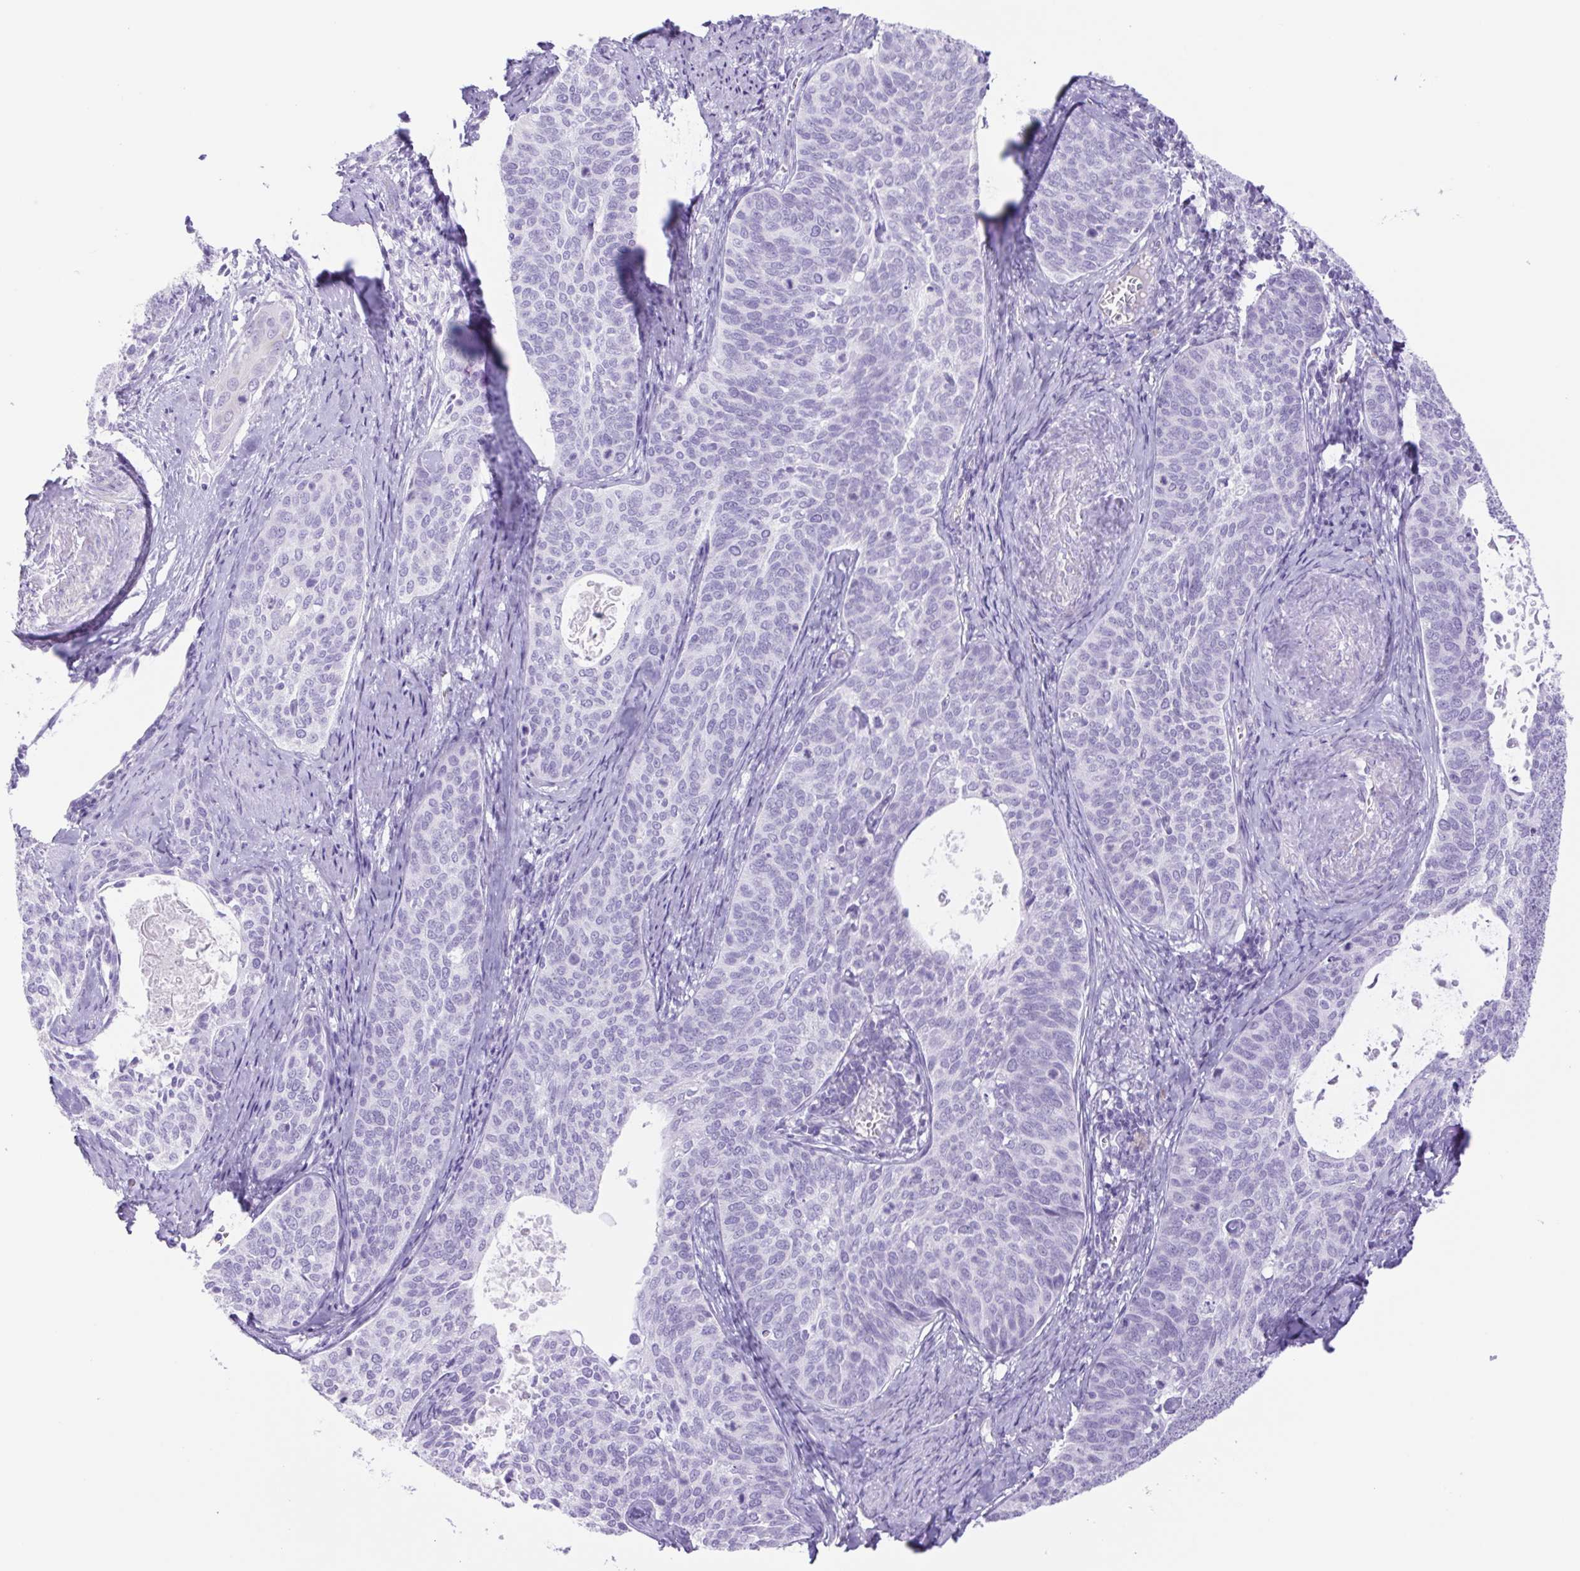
{"staining": {"intensity": "negative", "quantity": "none", "location": "none"}, "tissue": "cervical cancer", "cell_type": "Tumor cells", "image_type": "cancer", "snomed": [{"axis": "morphology", "description": "Squamous cell carcinoma, NOS"}, {"axis": "topography", "description": "Cervix"}], "caption": "IHC of human cervical cancer (squamous cell carcinoma) exhibits no positivity in tumor cells.", "gene": "CDSN", "patient": {"sex": "female", "age": 69}}